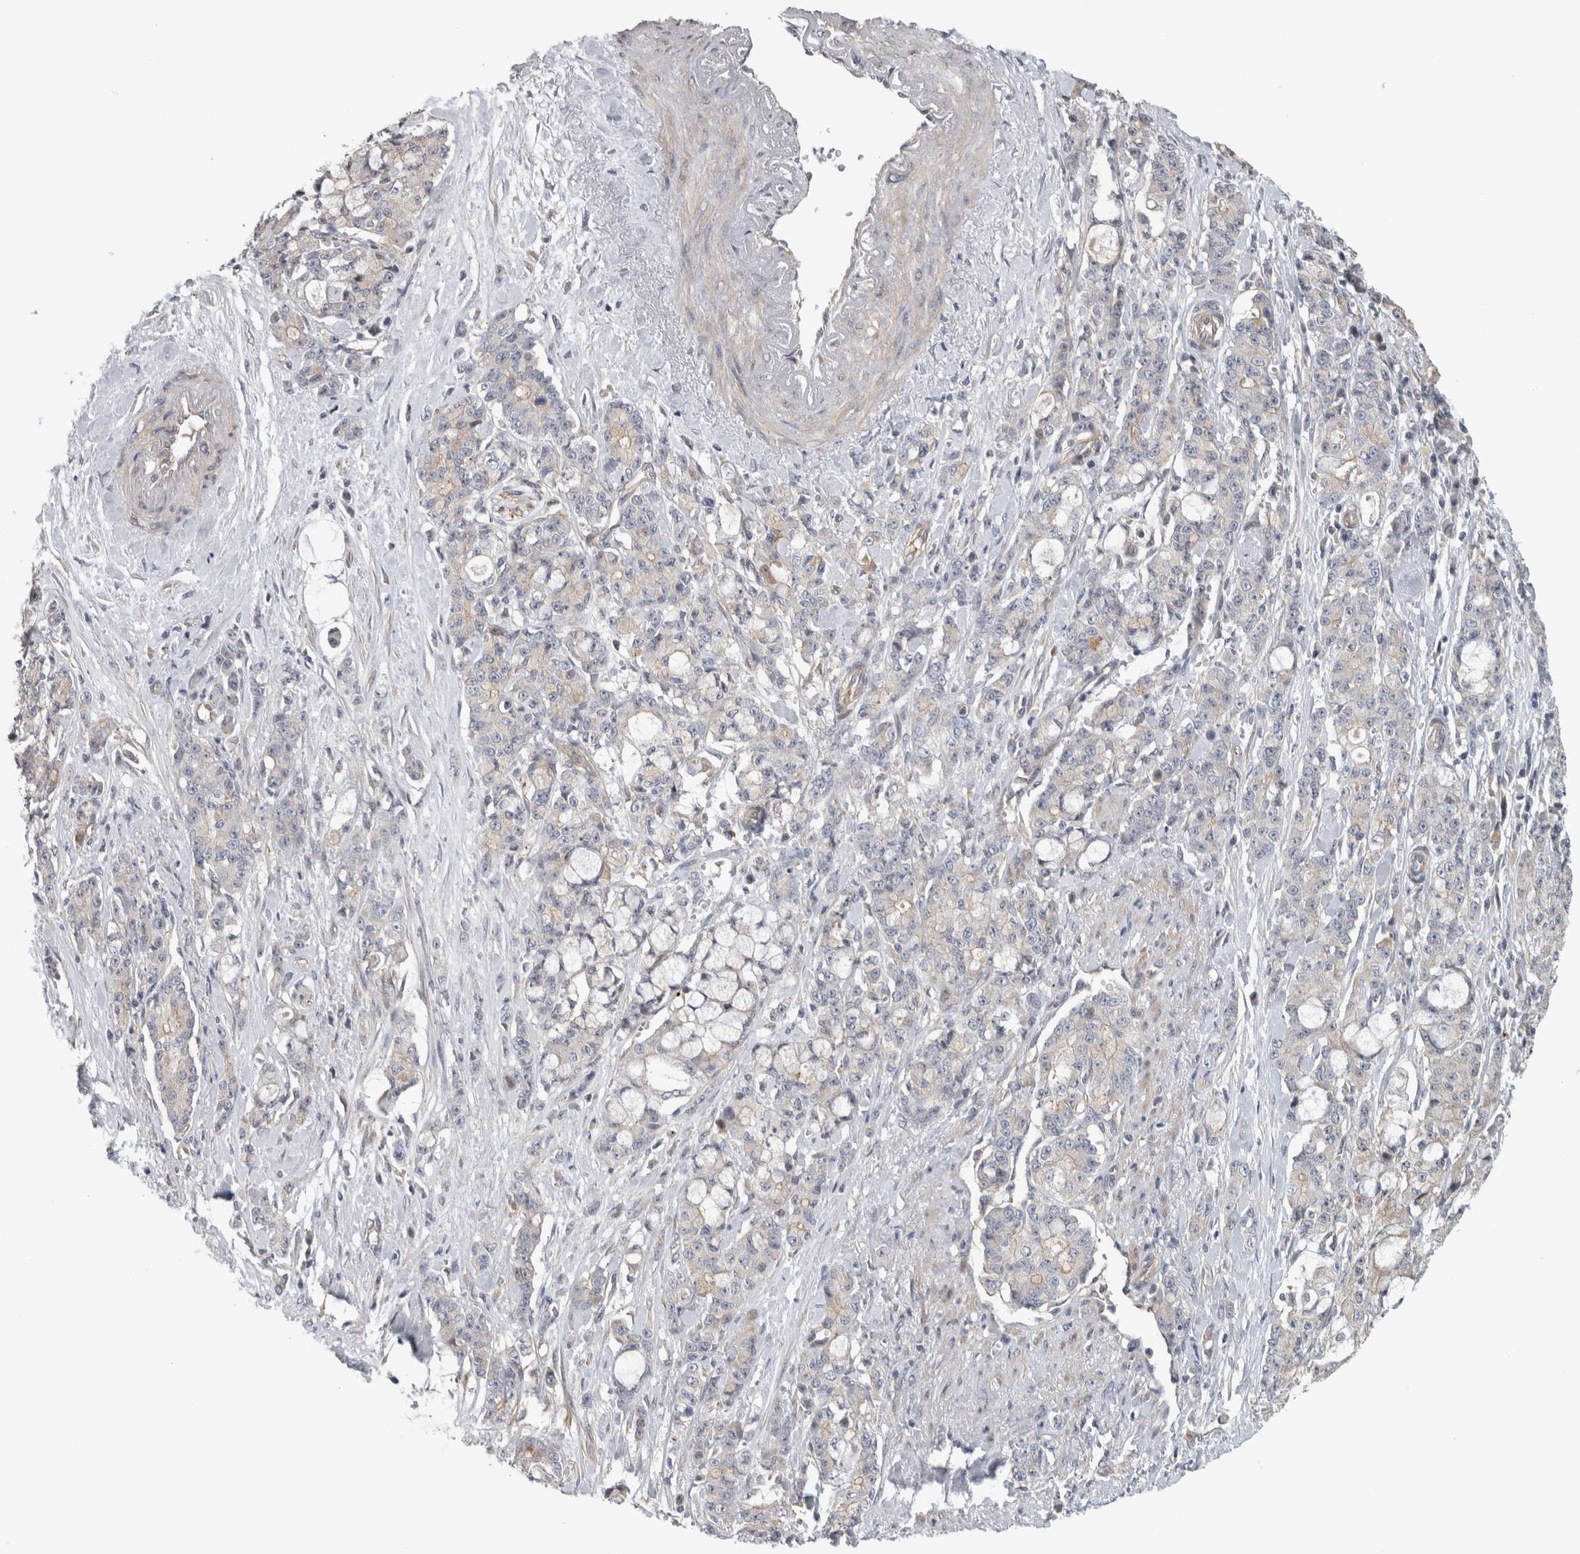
{"staining": {"intensity": "negative", "quantity": "none", "location": "none"}, "tissue": "pancreatic cancer", "cell_type": "Tumor cells", "image_type": "cancer", "snomed": [{"axis": "morphology", "description": "Adenocarcinoma, NOS"}, {"axis": "topography", "description": "Pancreas"}], "caption": "Pancreatic adenocarcinoma stained for a protein using immunohistochemistry (IHC) exhibits no positivity tumor cells.", "gene": "ZNF804B", "patient": {"sex": "female", "age": 73}}